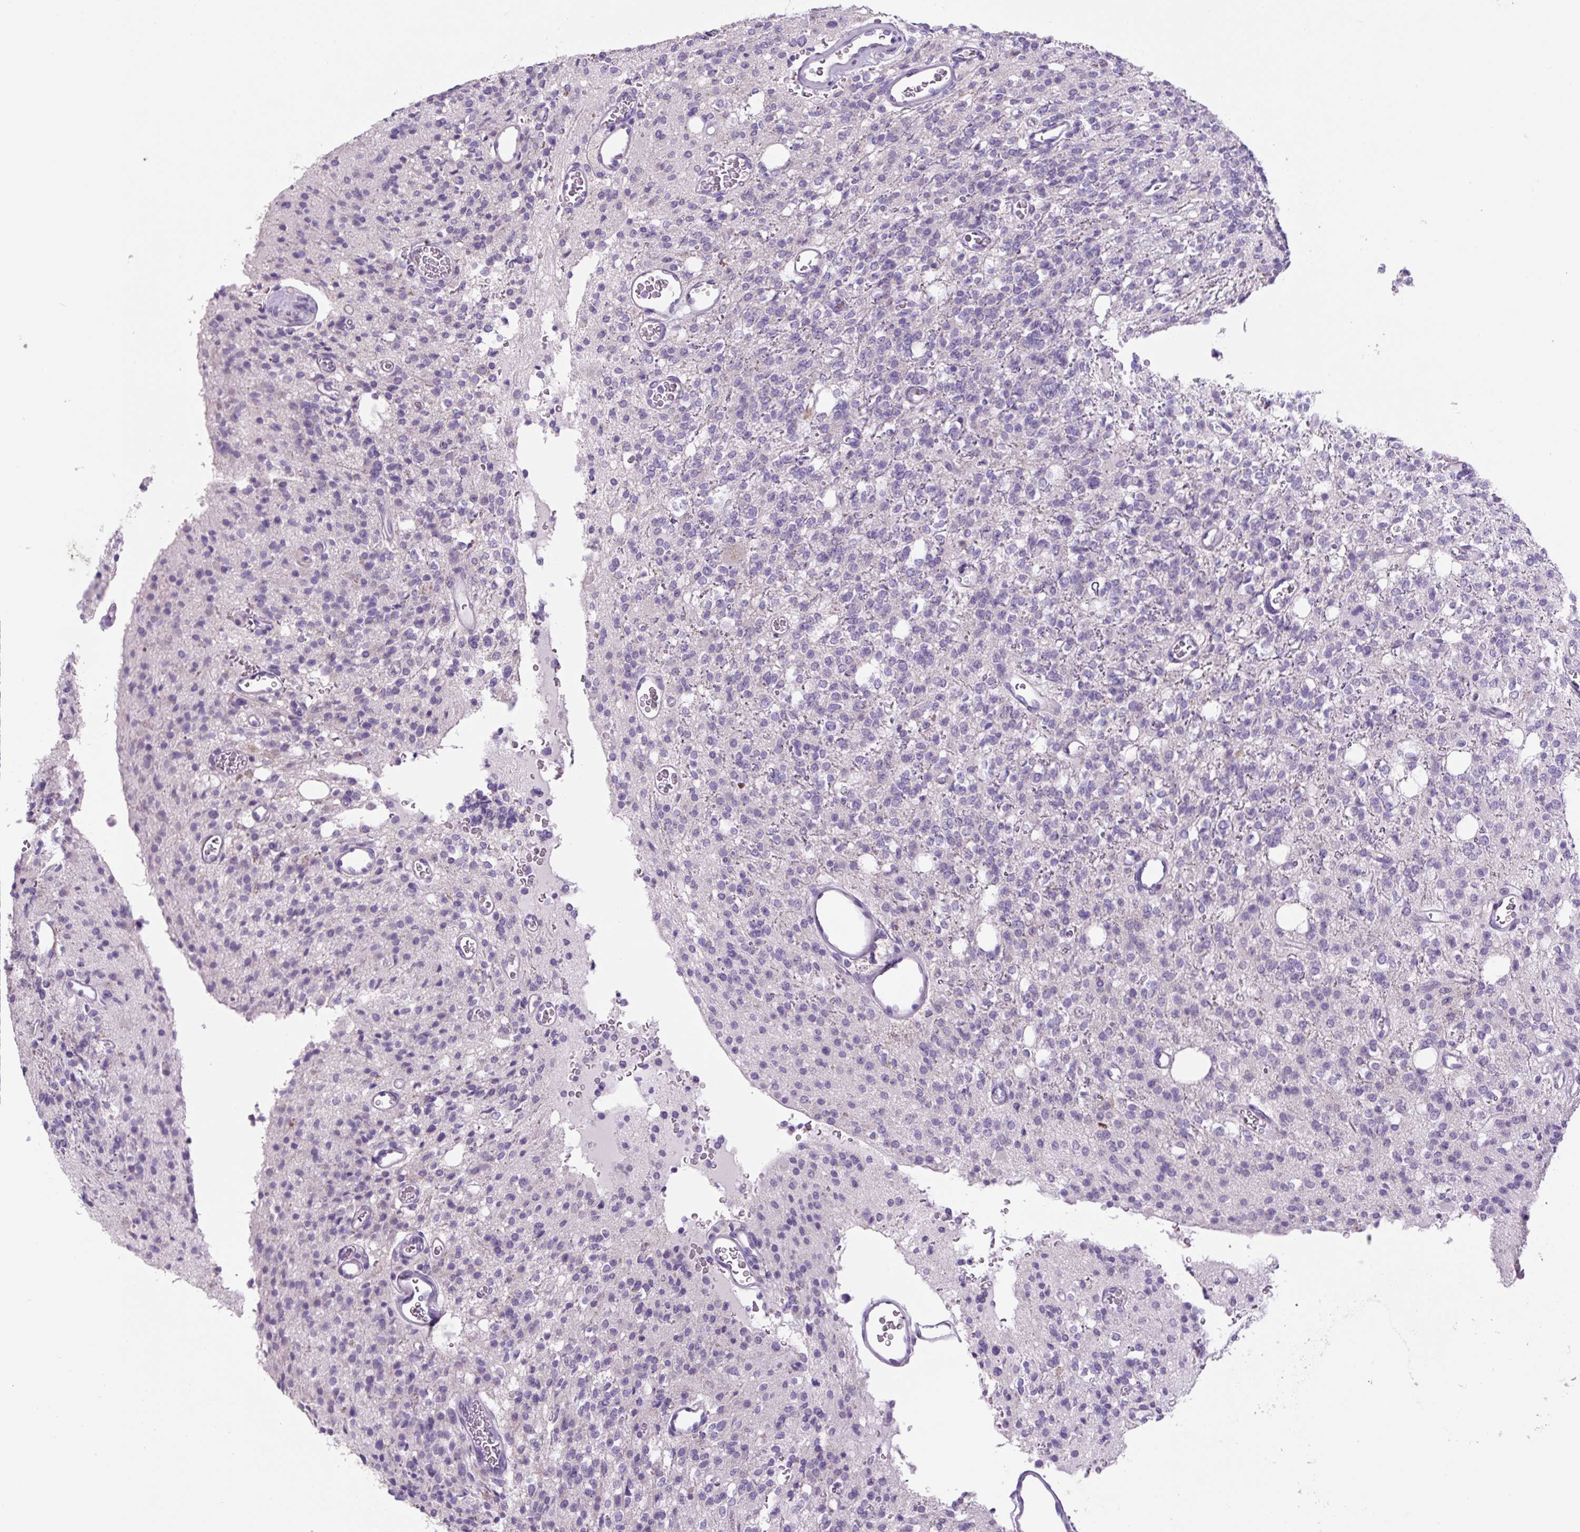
{"staining": {"intensity": "negative", "quantity": "none", "location": "none"}, "tissue": "glioma", "cell_type": "Tumor cells", "image_type": "cancer", "snomed": [{"axis": "morphology", "description": "Glioma, malignant, High grade"}, {"axis": "topography", "description": "Brain"}], "caption": "High power microscopy micrograph of an immunohistochemistry (IHC) photomicrograph of high-grade glioma (malignant), revealing no significant expression in tumor cells.", "gene": "CHGA", "patient": {"sex": "male", "age": 34}}